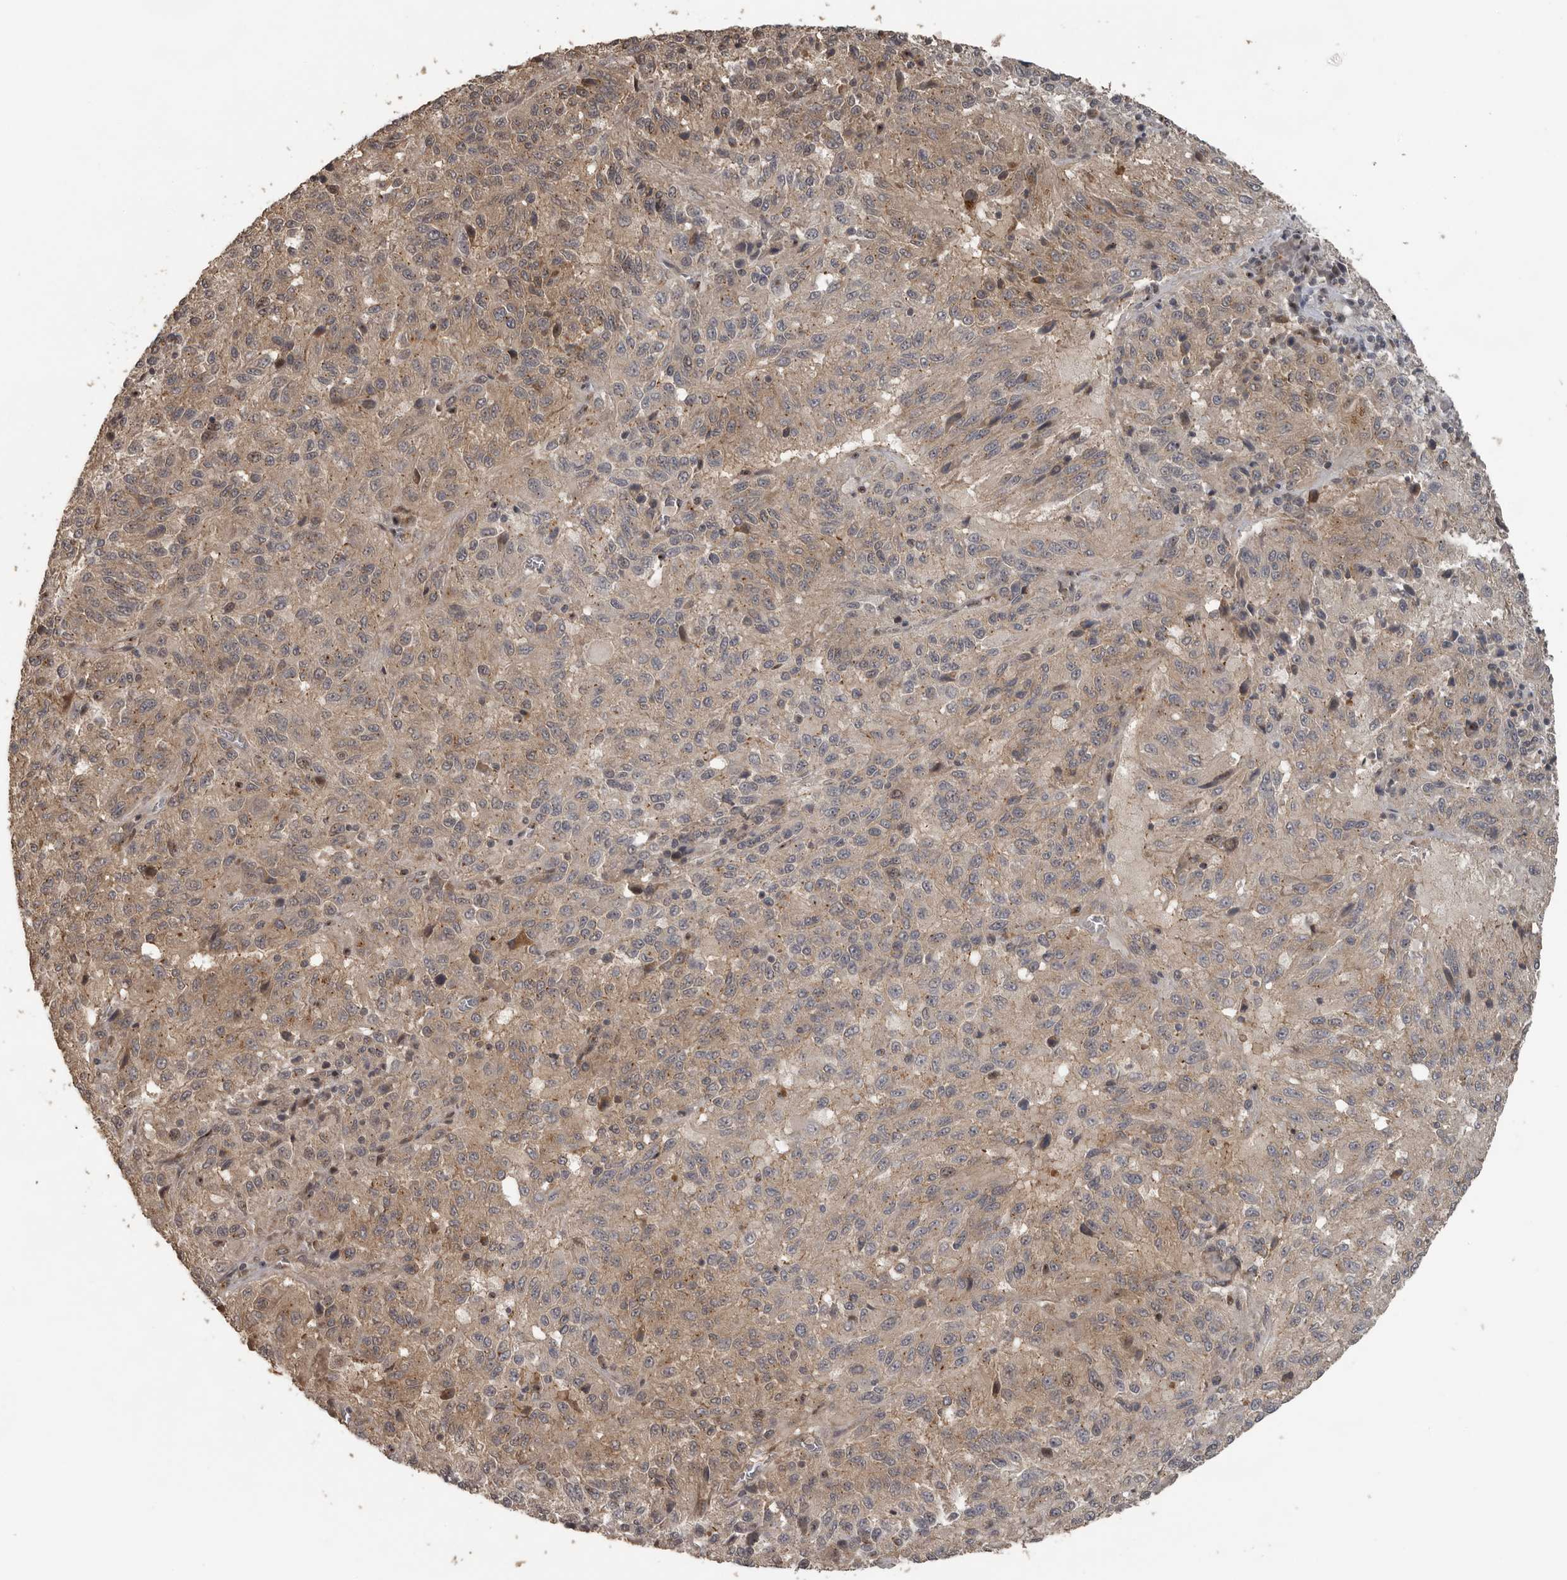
{"staining": {"intensity": "weak", "quantity": ">75%", "location": "cytoplasmic/membranous"}, "tissue": "melanoma", "cell_type": "Tumor cells", "image_type": "cancer", "snomed": [{"axis": "morphology", "description": "Malignant melanoma, Metastatic site"}, {"axis": "topography", "description": "Lung"}], "caption": "Human malignant melanoma (metastatic site) stained with a brown dye exhibits weak cytoplasmic/membranous positive staining in approximately >75% of tumor cells.", "gene": "CEP350", "patient": {"sex": "male", "age": 64}}